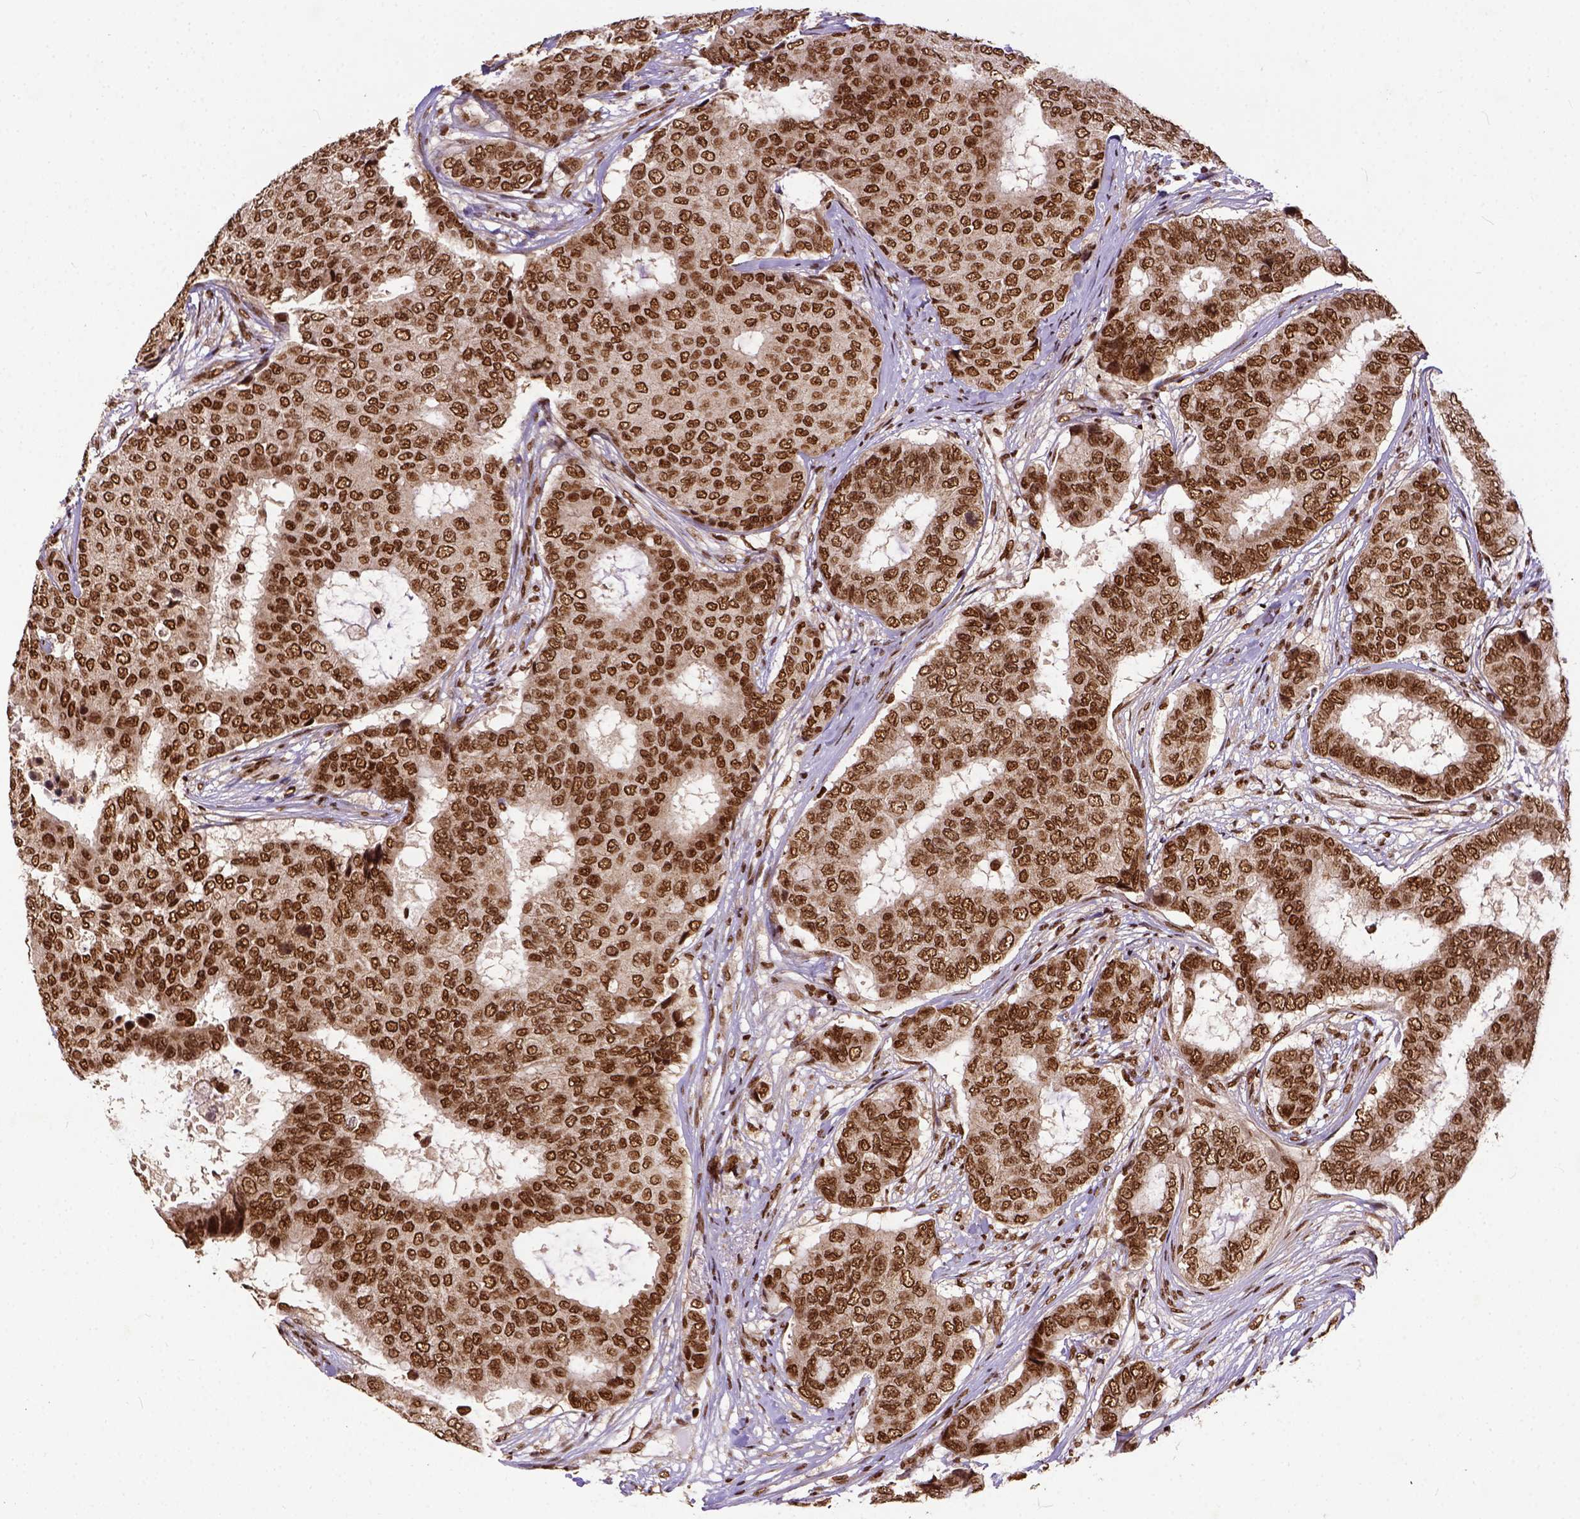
{"staining": {"intensity": "moderate", "quantity": ">75%", "location": "nuclear"}, "tissue": "breast cancer", "cell_type": "Tumor cells", "image_type": "cancer", "snomed": [{"axis": "morphology", "description": "Duct carcinoma"}, {"axis": "topography", "description": "Breast"}], "caption": "IHC of human breast cancer (intraductal carcinoma) demonstrates medium levels of moderate nuclear positivity in approximately >75% of tumor cells.", "gene": "NACC1", "patient": {"sex": "female", "age": 75}}